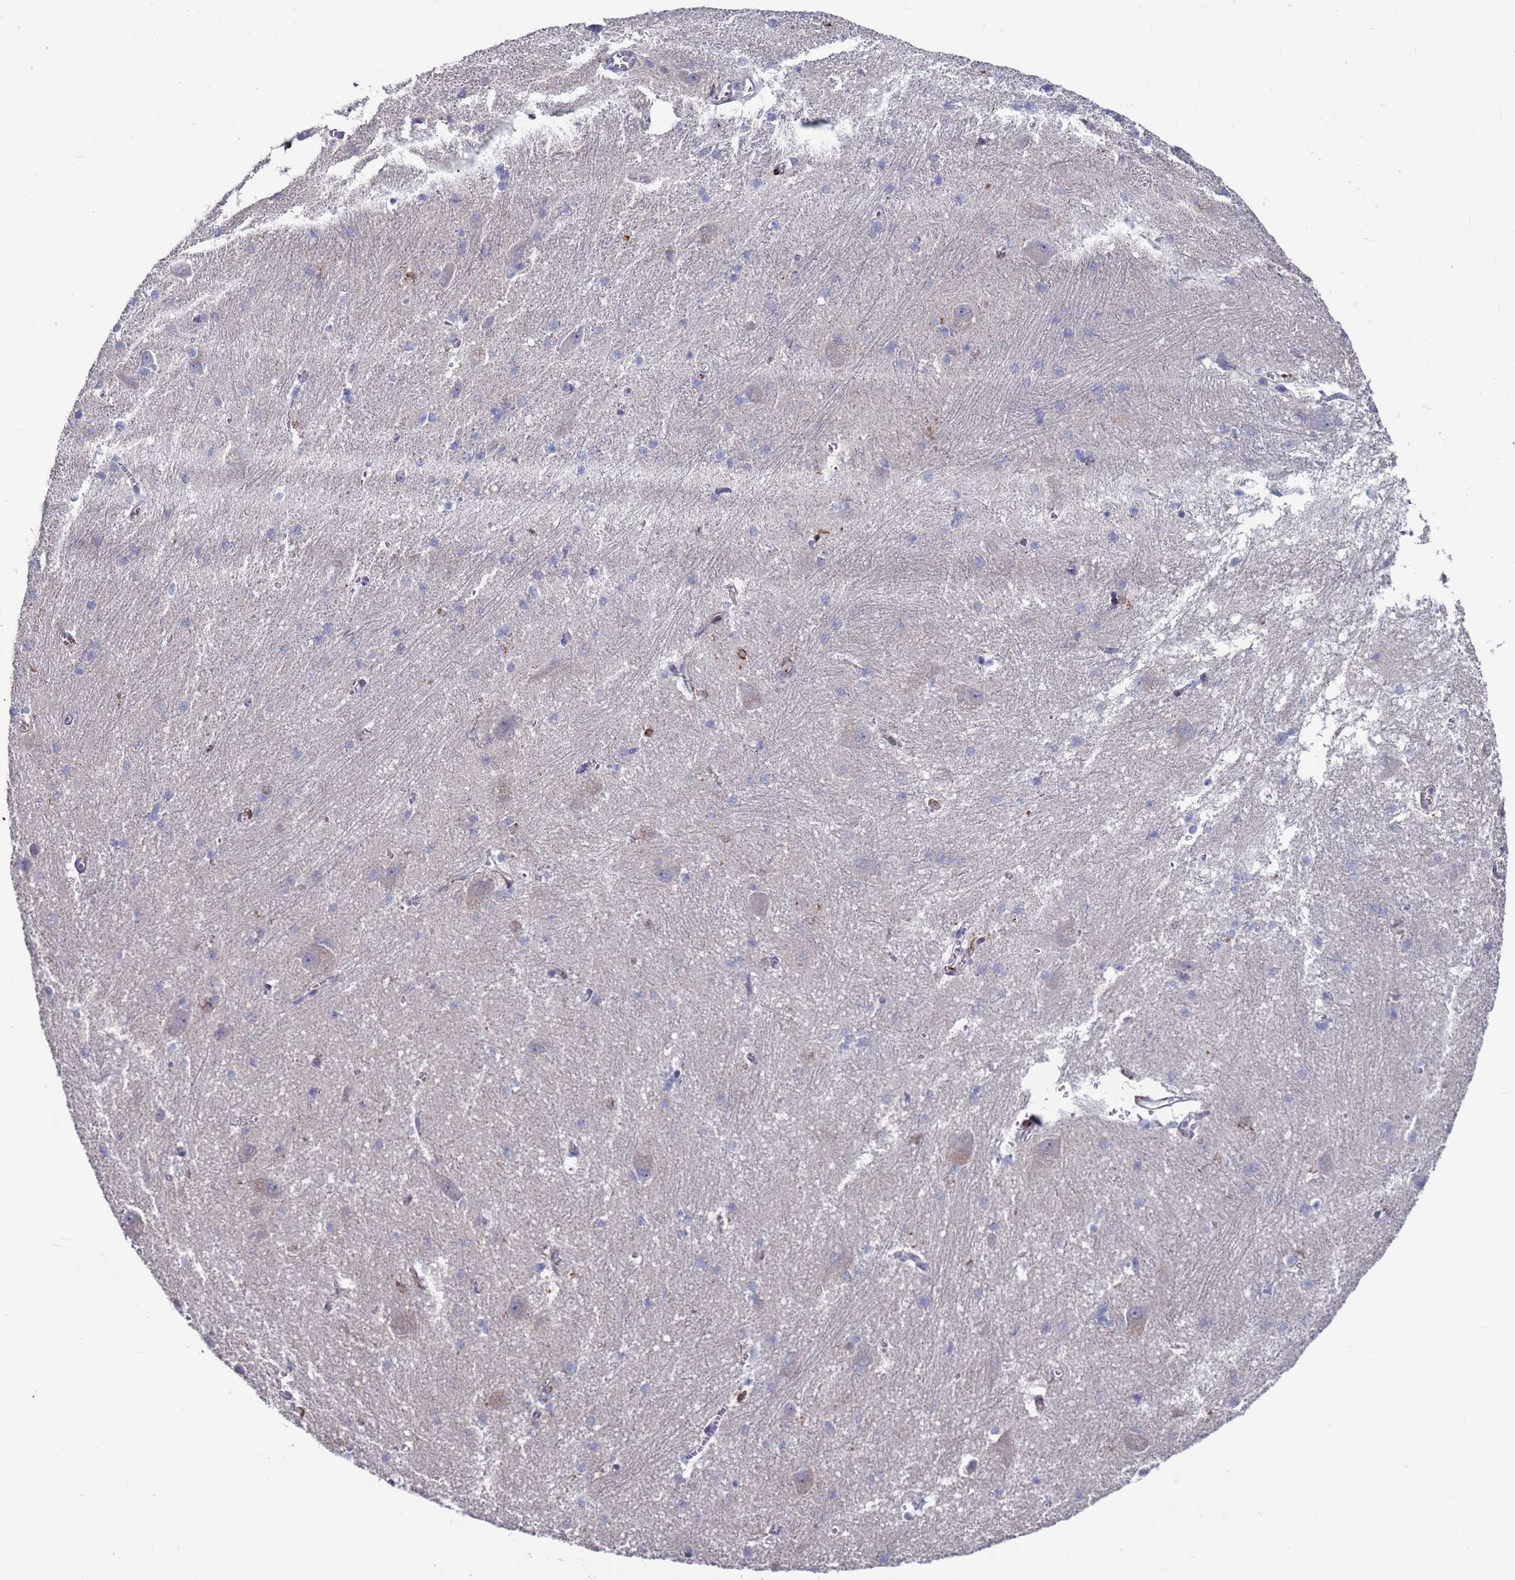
{"staining": {"intensity": "negative", "quantity": "none", "location": "none"}, "tissue": "caudate", "cell_type": "Glial cells", "image_type": "normal", "snomed": [{"axis": "morphology", "description": "Normal tissue, NOS"}, {"axis": "topography", "description": "Lateral ventricle wall"}], "caption": "The immunohistochemistry (IHC) histopathology image has no significant staining in glial cells of caudate.", "gene": "GREB1L", "patient": {"sex": "male", "age": 37}}